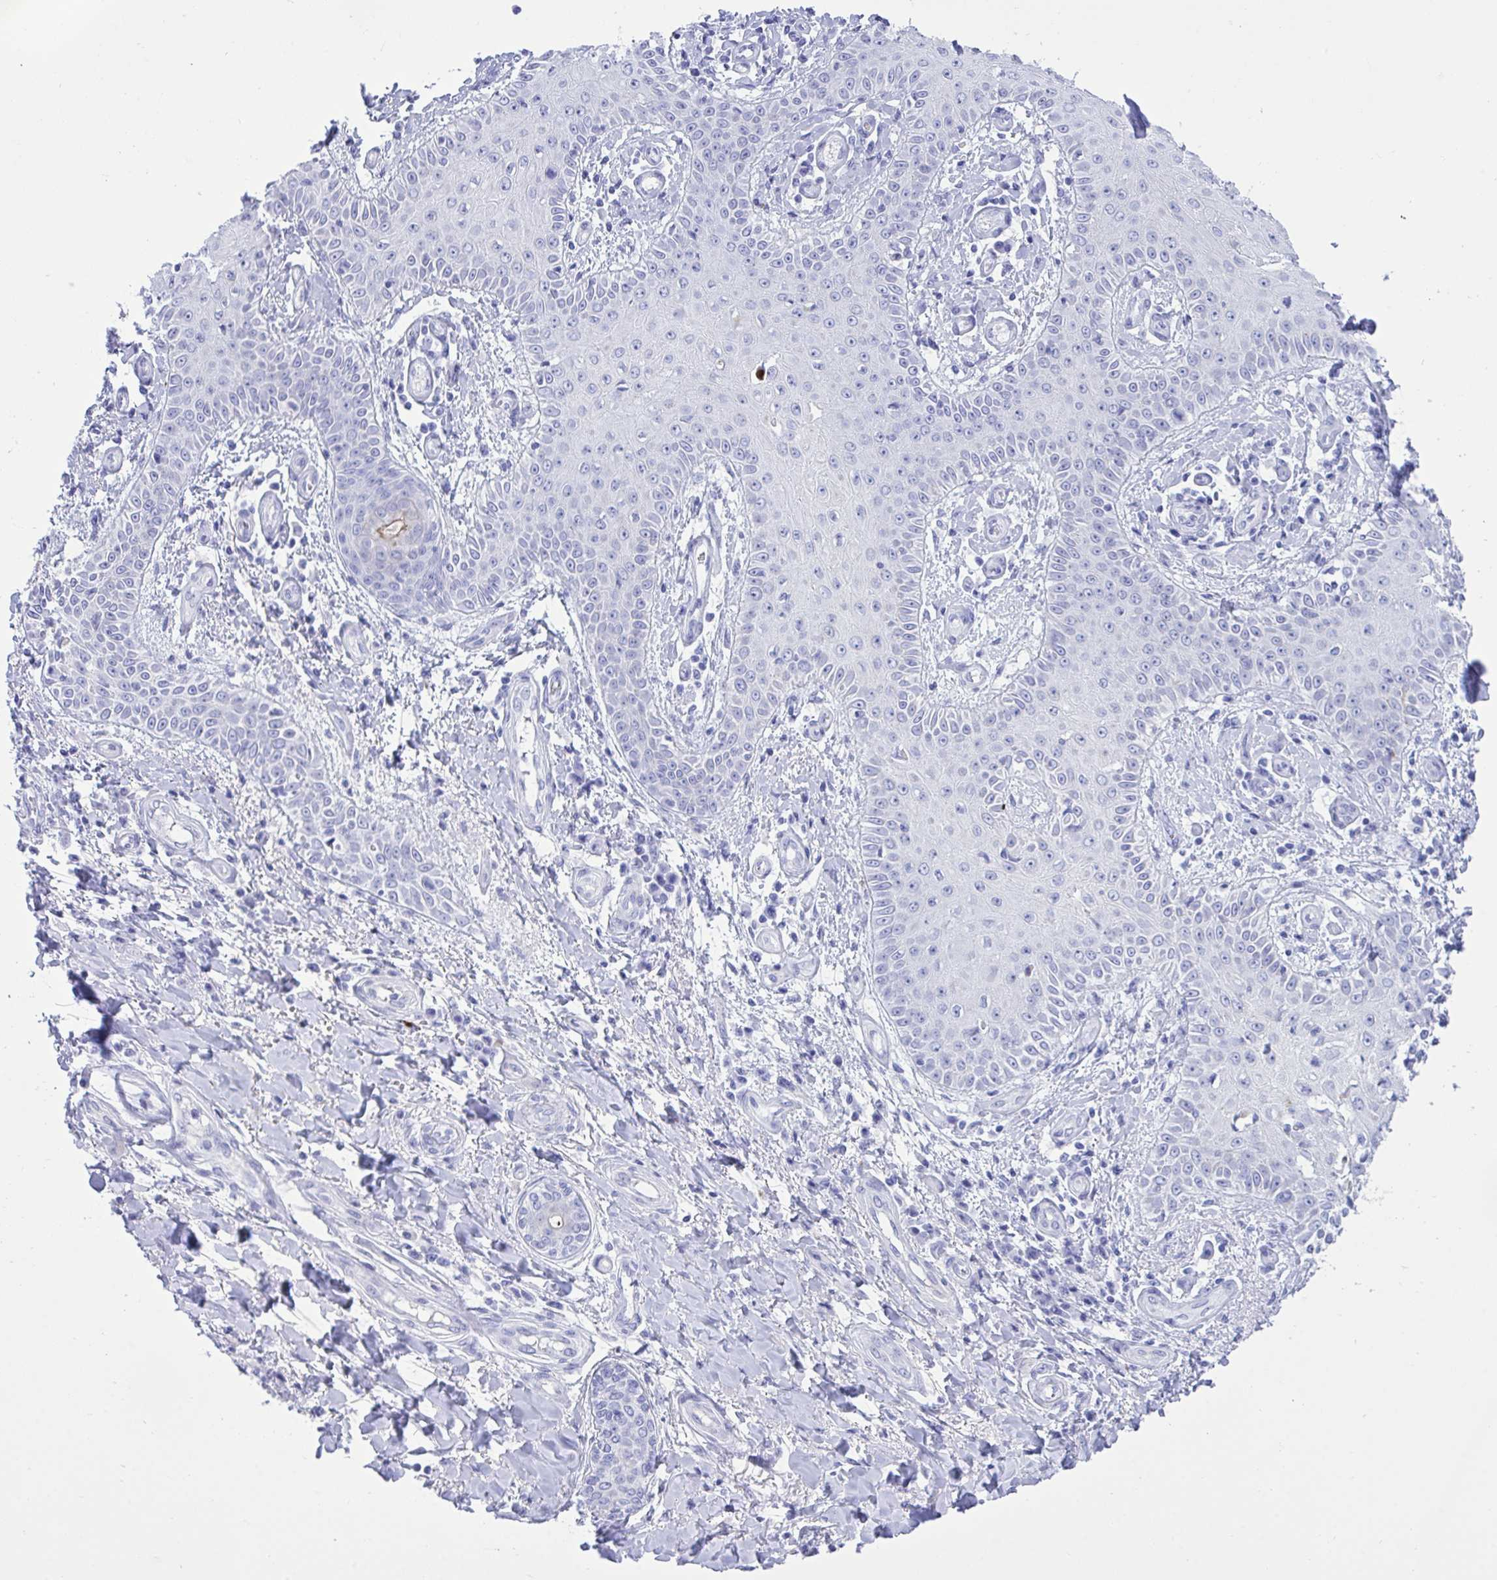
{"staining": {"intensity": "negative", "quantity": "none", "location": "none"}, "tissue": "skin cancer", "cell_type": "Tumor cells", "image_type": "cancer", "snomed": [{"axis": "morphology", "description": "Squamous cell carcinoma, NOS"}, {"axis": "topography", "description": "Skin"}], "caption": "The immunohistochemistry (IHC) histopathology image has no significant staining in tumor cells of skin cancer (squamous cell carcinoma) tissue. (Stains: DAB (3,3'-diaminobenzidine) immunohistochemistry (IHC) with hematoxylin counter stain, Microscopy: brightfield microscopy at high magnification).", "gene": "BEX5", "patient": {"sex": "male", "age": 70}}